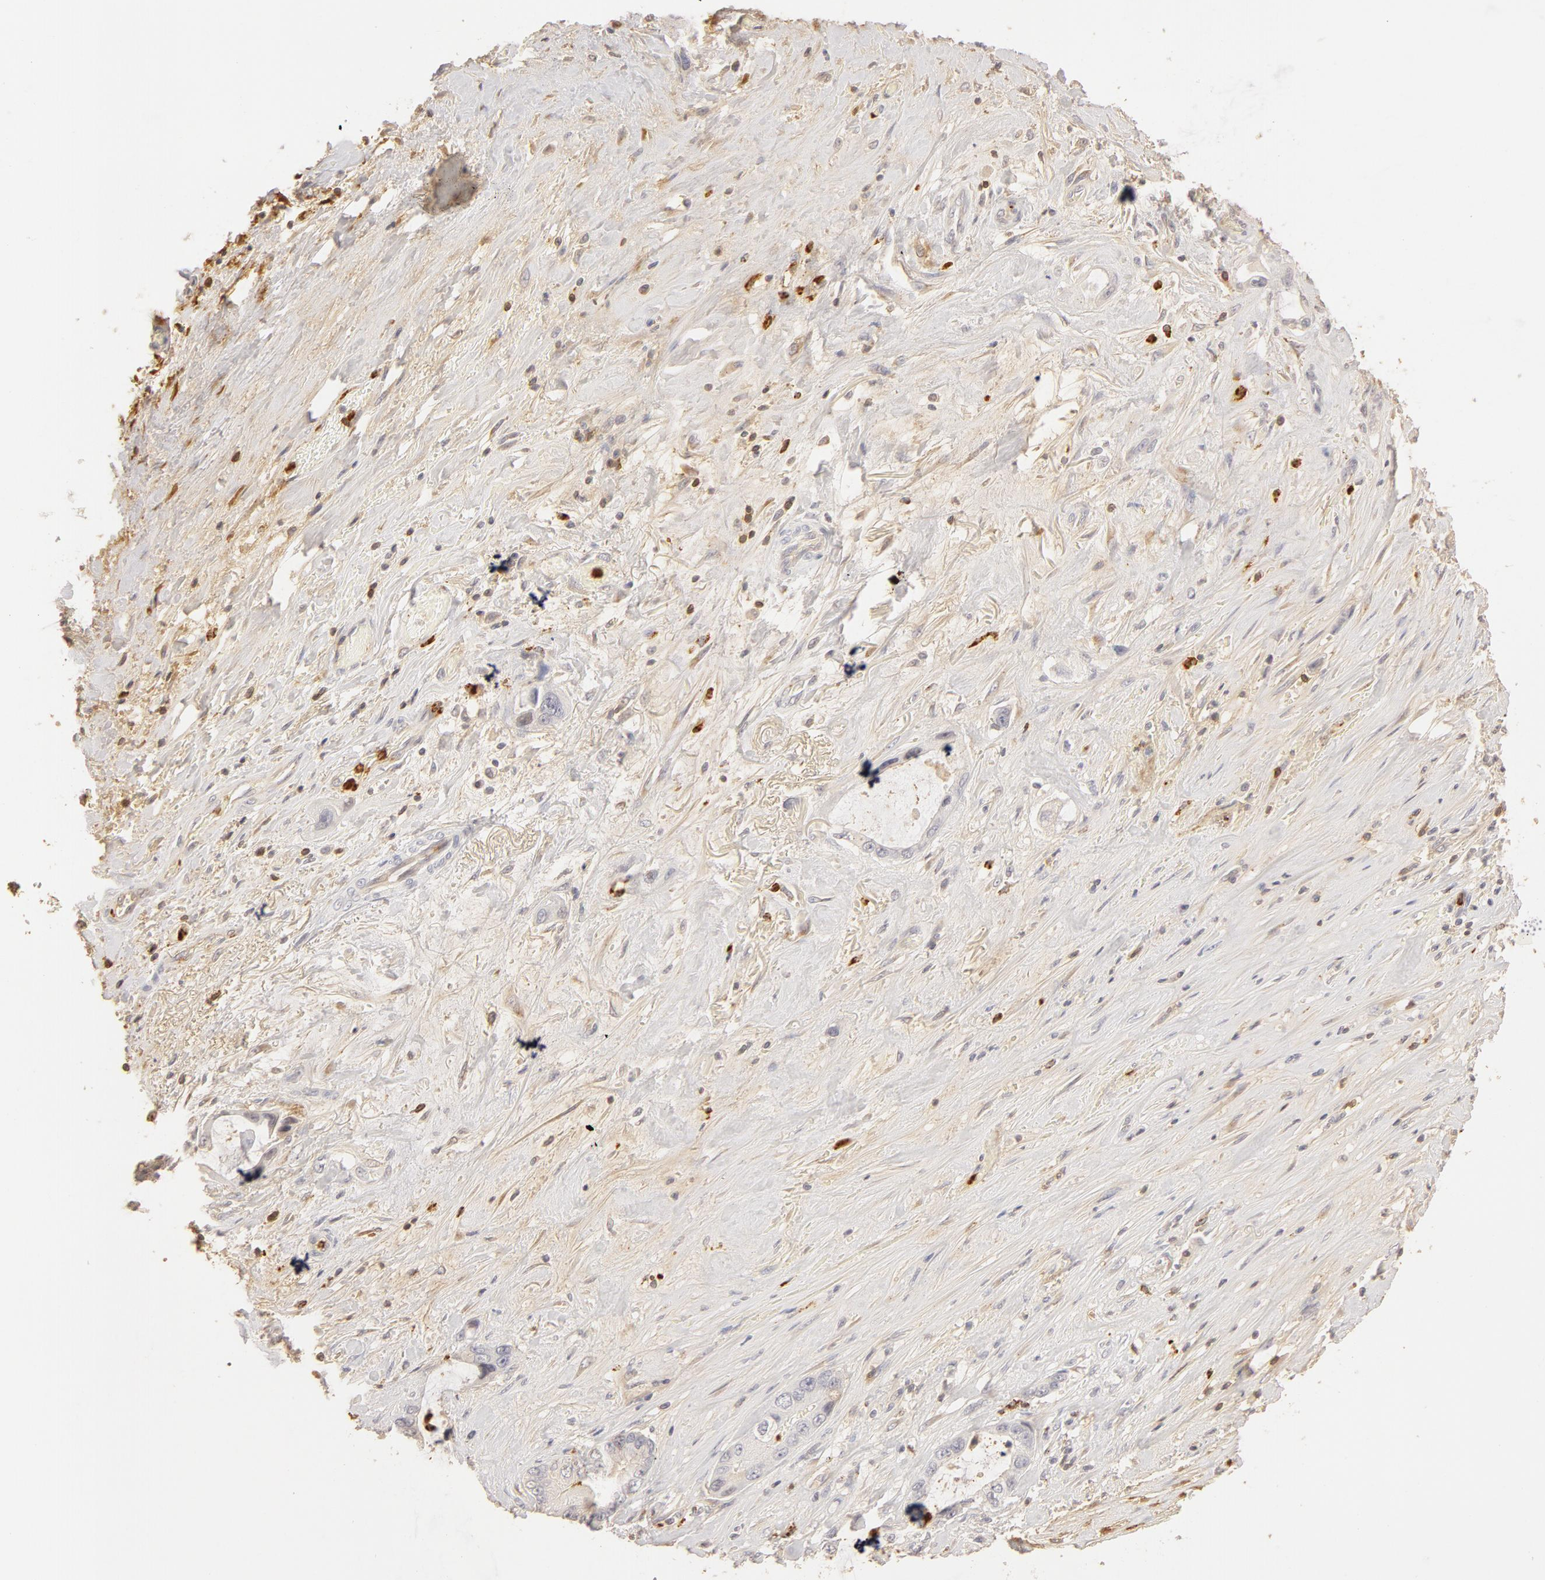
{"staining": {"intensity": "negative", "quantity": "none", "location": "none"}, "tissue": "pancreatic cancer", "cell_type": "Tumor cells", "image_type": "cancer", "snomed": [{"axis": "morphology", "description": "Adenocarcinoma, NOS"}, {"axis": "topography", "description": "Pancreas"}, {"axis": "topography", "description": "Stomach, upper"}], "caption": "Human pancreatic cancer stained for a protein using IHC demonstrates no expression in tumor cells.", "gene": "C1R", "patient": {"sex": "male", "age": 77}}